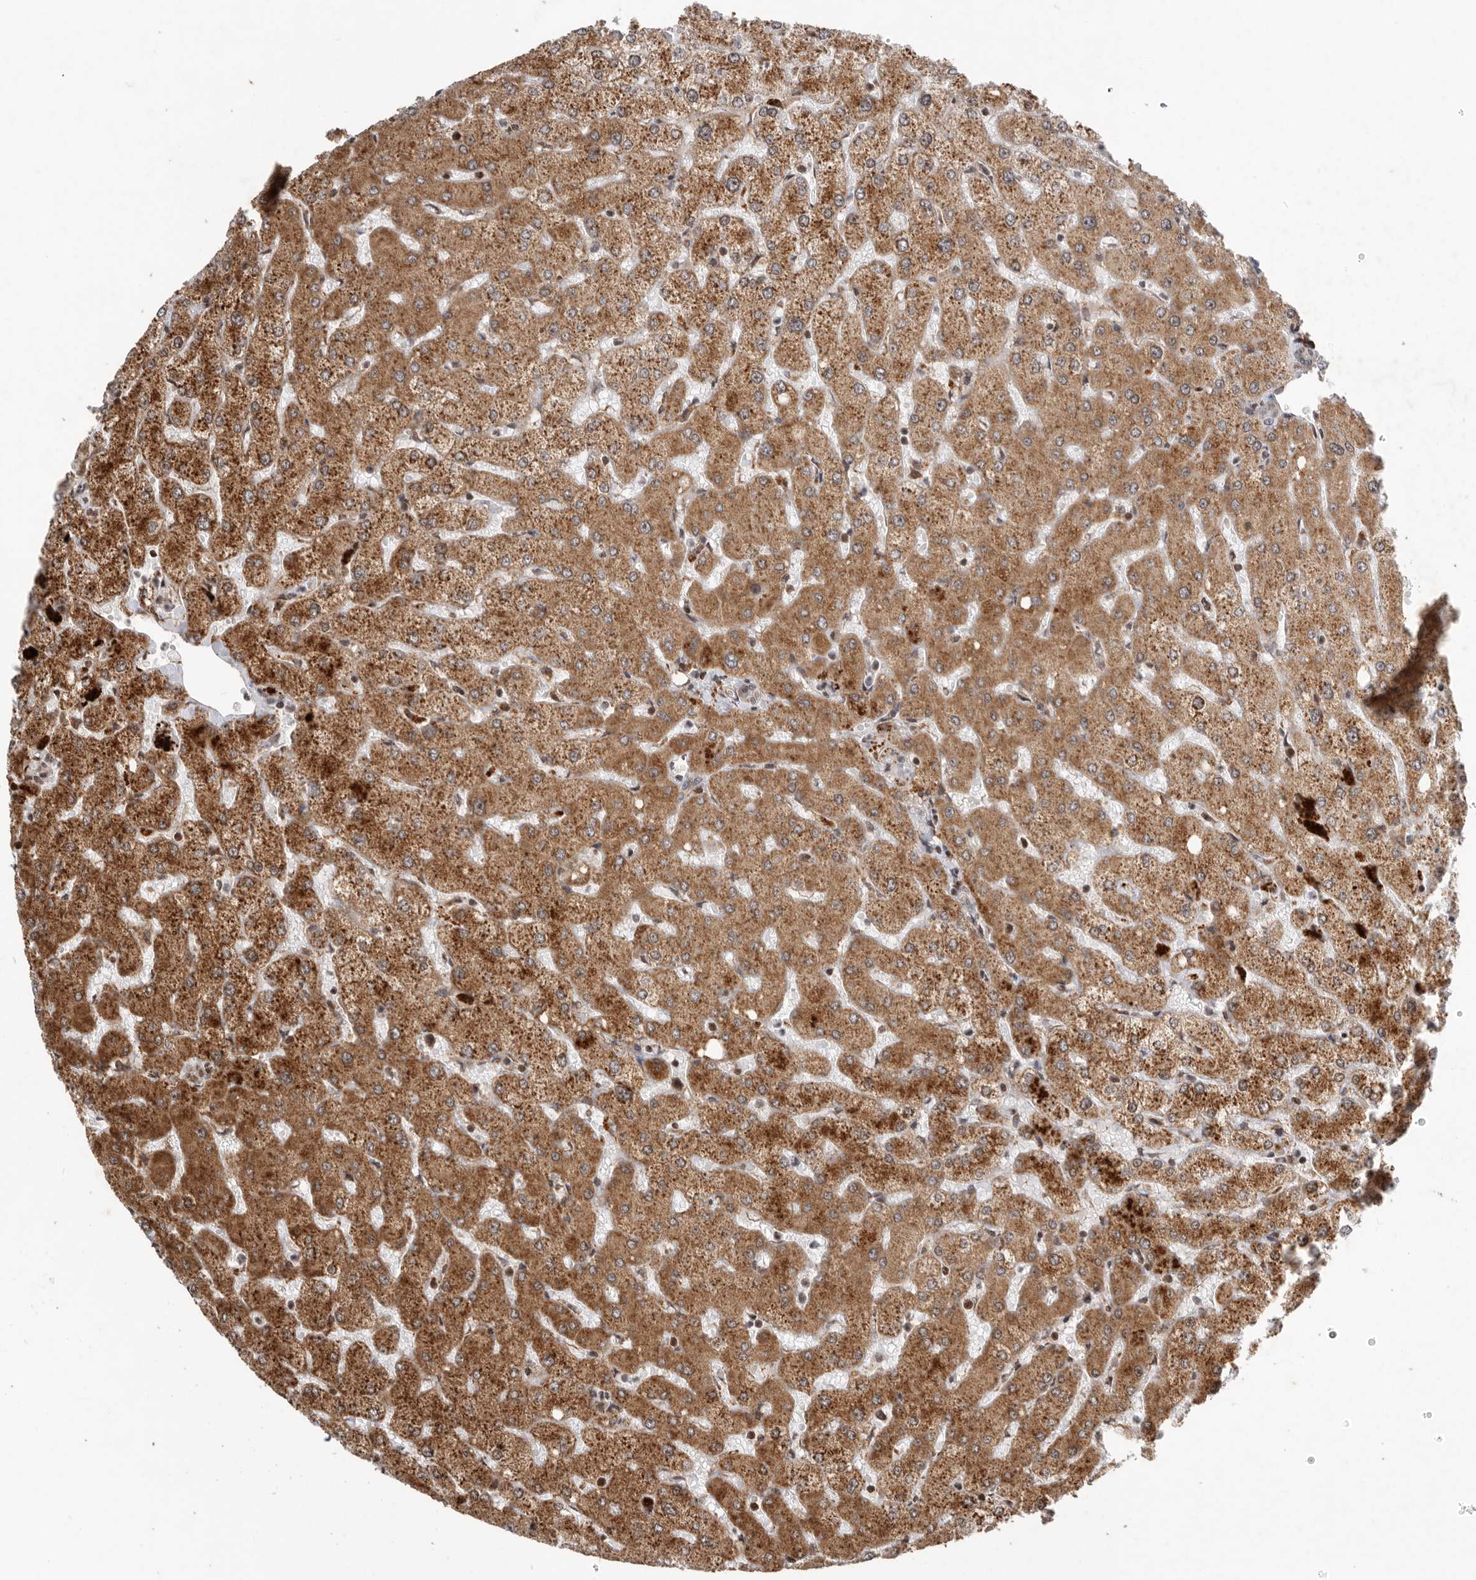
{"staining": {"intensity": "negative", "quantity": "none", "location": "none"}, "tissue": "liver", "cell_type": "Cholangiocytes", "image_type": "normal", "snomed": [{"axis": "morphology", "description": "Normal tissue, NOS"}, {"axis": "topography", "description": "Liver"}], "caption": "Immunohistochemistry (IHC) of benign human liver reveals no positivity in cholangiocytes. Nuclei are stained in blue.", "gene": "FZD3", "patient": {"sex": "female", "age": 54}}